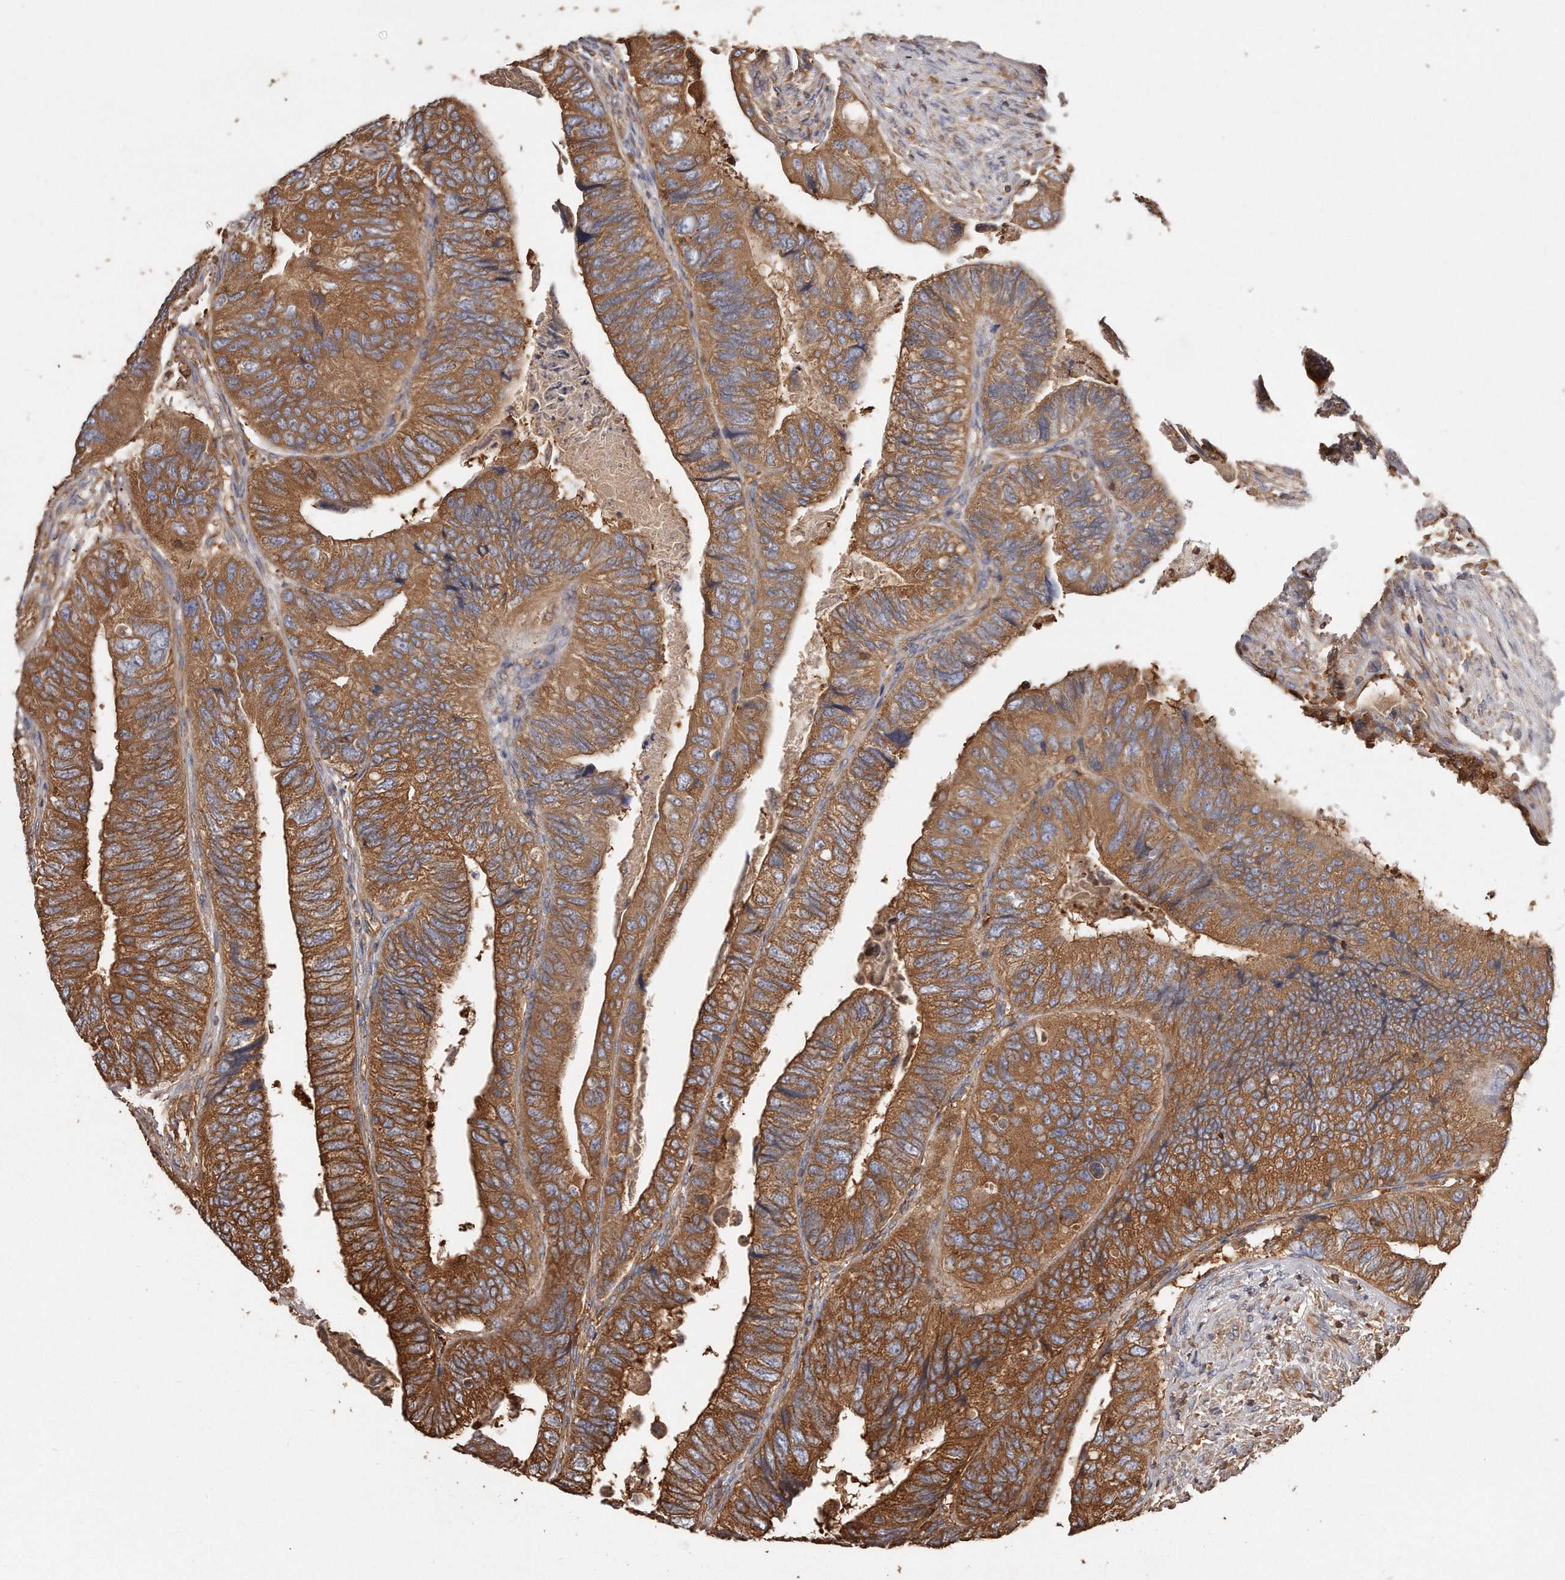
{"staining": {"intensity": "strong", "quantity": ">75%", "location": "cytoplasmic/membranous"}, "tissue": "colorectal cancer", "cell_type": "Tumor cells", "image_type": "cancer", "snomed": [{"axis": "morphology", "description": "Adenocarcinoma, NOS"}, {"axis": "topography", "description": "Rectum"}], "caption": "Immunohistochemistry (DAB (3,3'-diaminobenzidine)) staining of human colorectal adenocarcinoma demonstrates strong cytoplasmic/membranous protein positivity in approximately >75% of tumor cells.", "gene": "CAP1", "patient": {"sex": "male", "age": 63}}